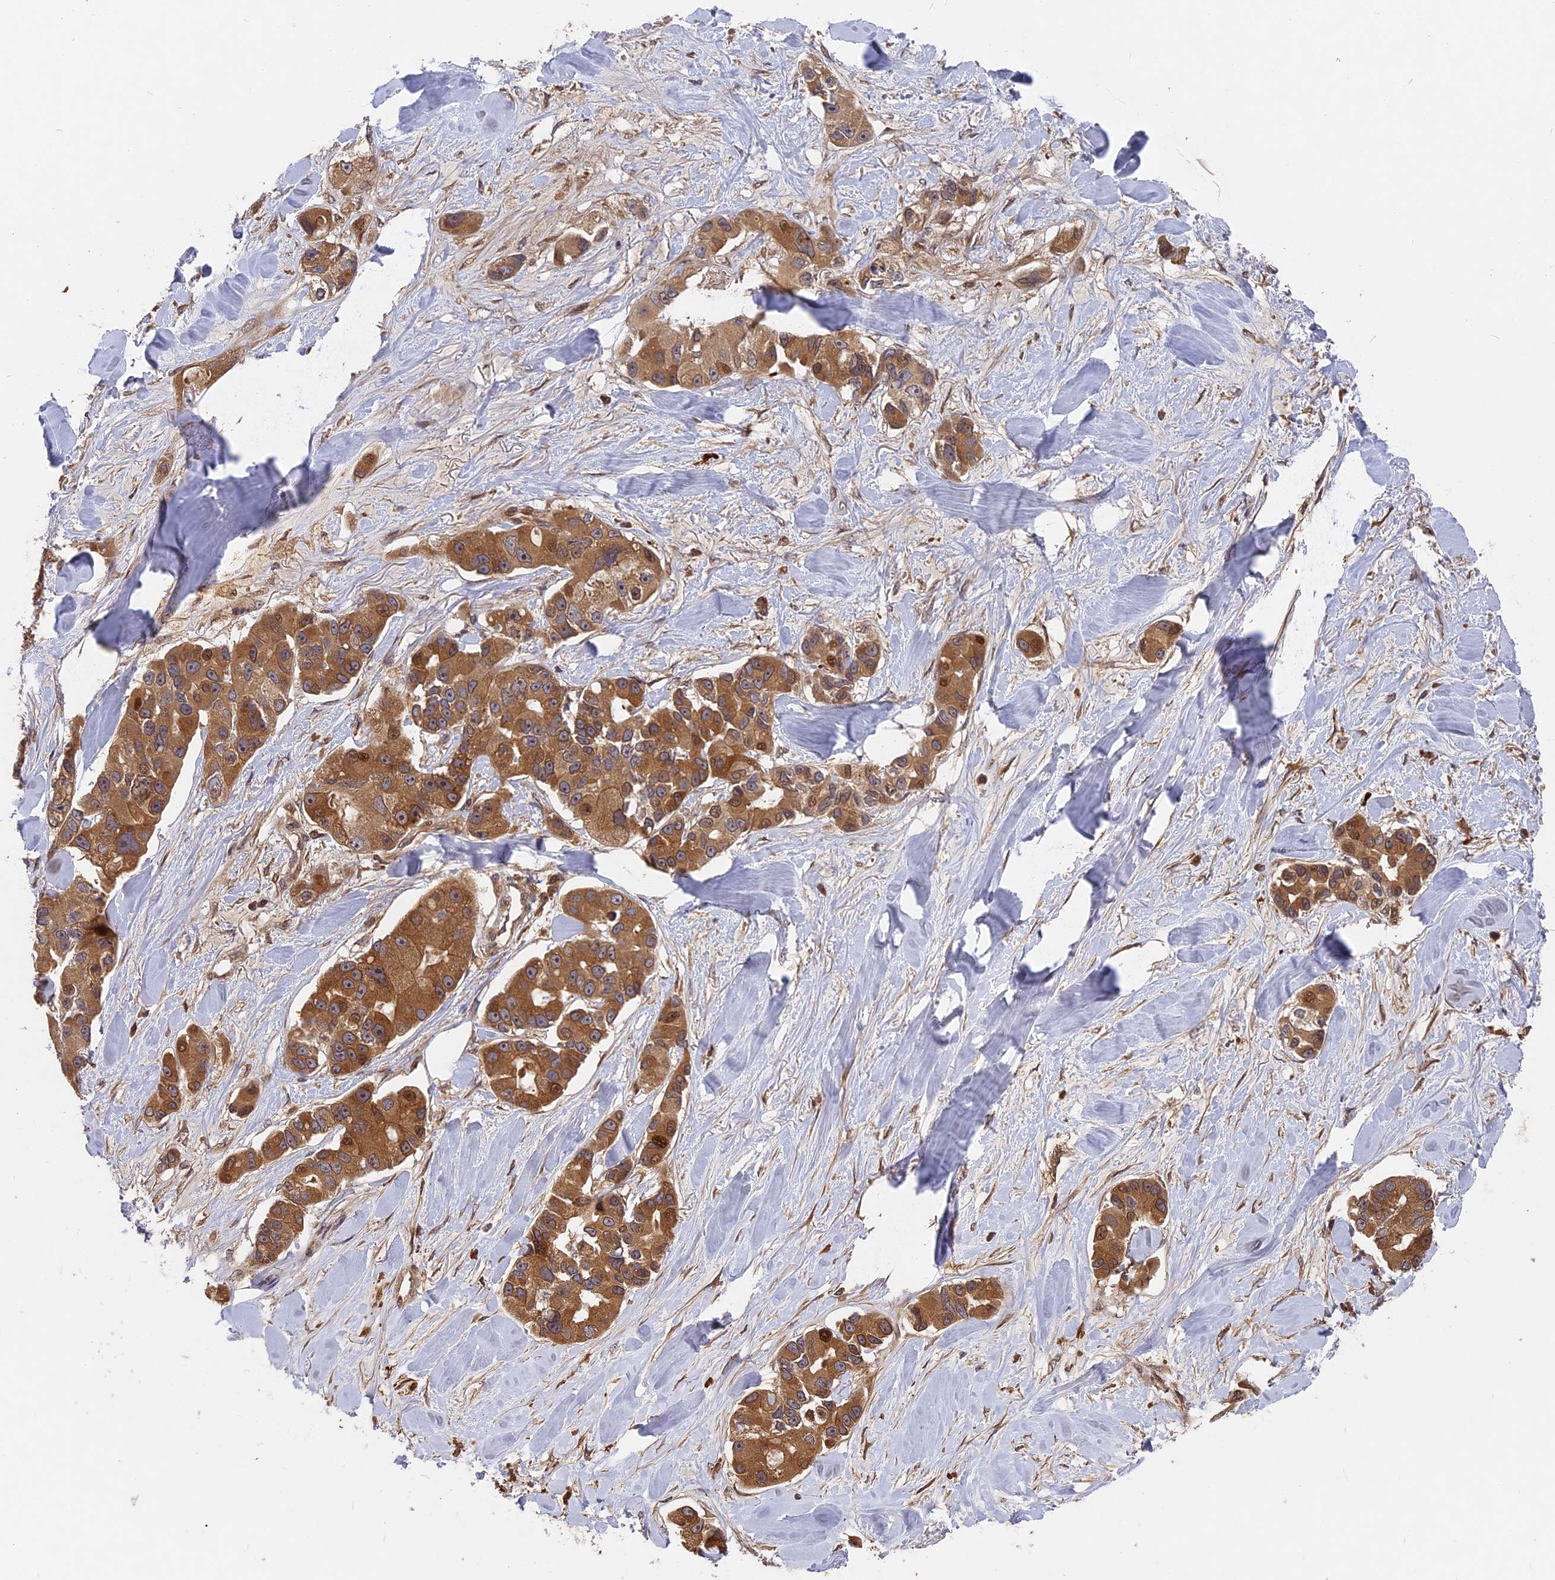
{"staining": {"intensity": "moderate", "quantity": ">75%", "location": "cytoplasmic/membranous"}, "tissue": "lung cancer", "cell_type": "Tumor cells", "image_type": "cancer", "snomed": [{"axis": "morphology", "description": "Adenocarcinoma, NOS"}, {"axis": "topography", "description": "Lung"}], "caption": "Tumor cells display medium levels of moderate cytoplasmic/membranous staining in about >75% of cells in human adenocarcinoma (lung). (Brightfield microscopy of DAB IHC at high magnification).", "gene": "TMUB2", "patient": {"sex": "female", "age": 54}}